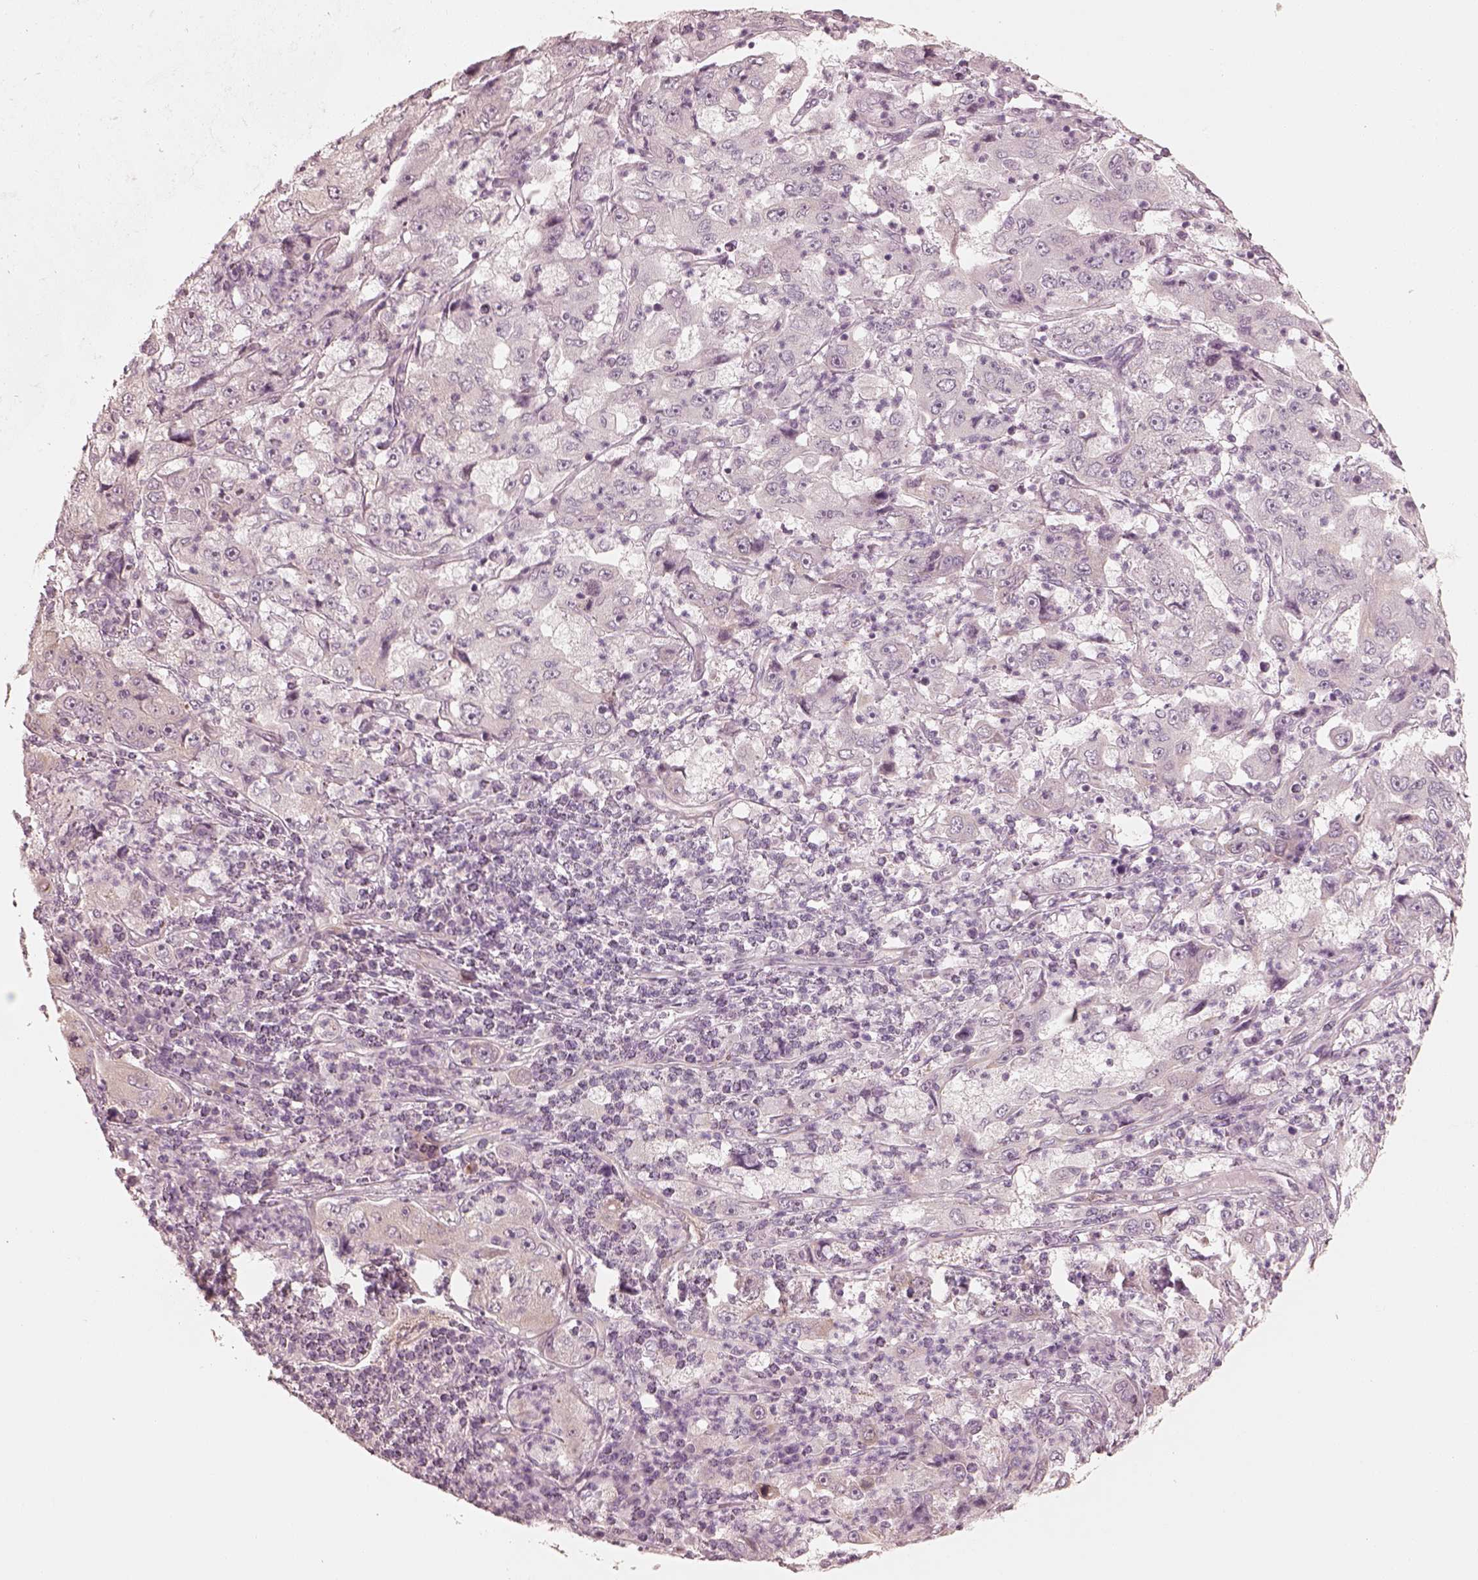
{"staining": {"intensity": "negative", "quantity": "none", "location": "none"}, "tissue": "cervical cancer", "cell_type": "Tumor cells", "image_type": "cancer", "snomed": [{"axis": "morphology", "description": "Squamous cell carcinoma, NOS"}, {"axis": "topography", "description": "Cervix"}], "caption": "This image is of cervical cancer stained with IHC to label a protein in brown with the nuclei are counter-stained blue. There is no positivity in tumor cells.", "gene": "RAB3C", "patient": {"sex": "female", "age": 36}}